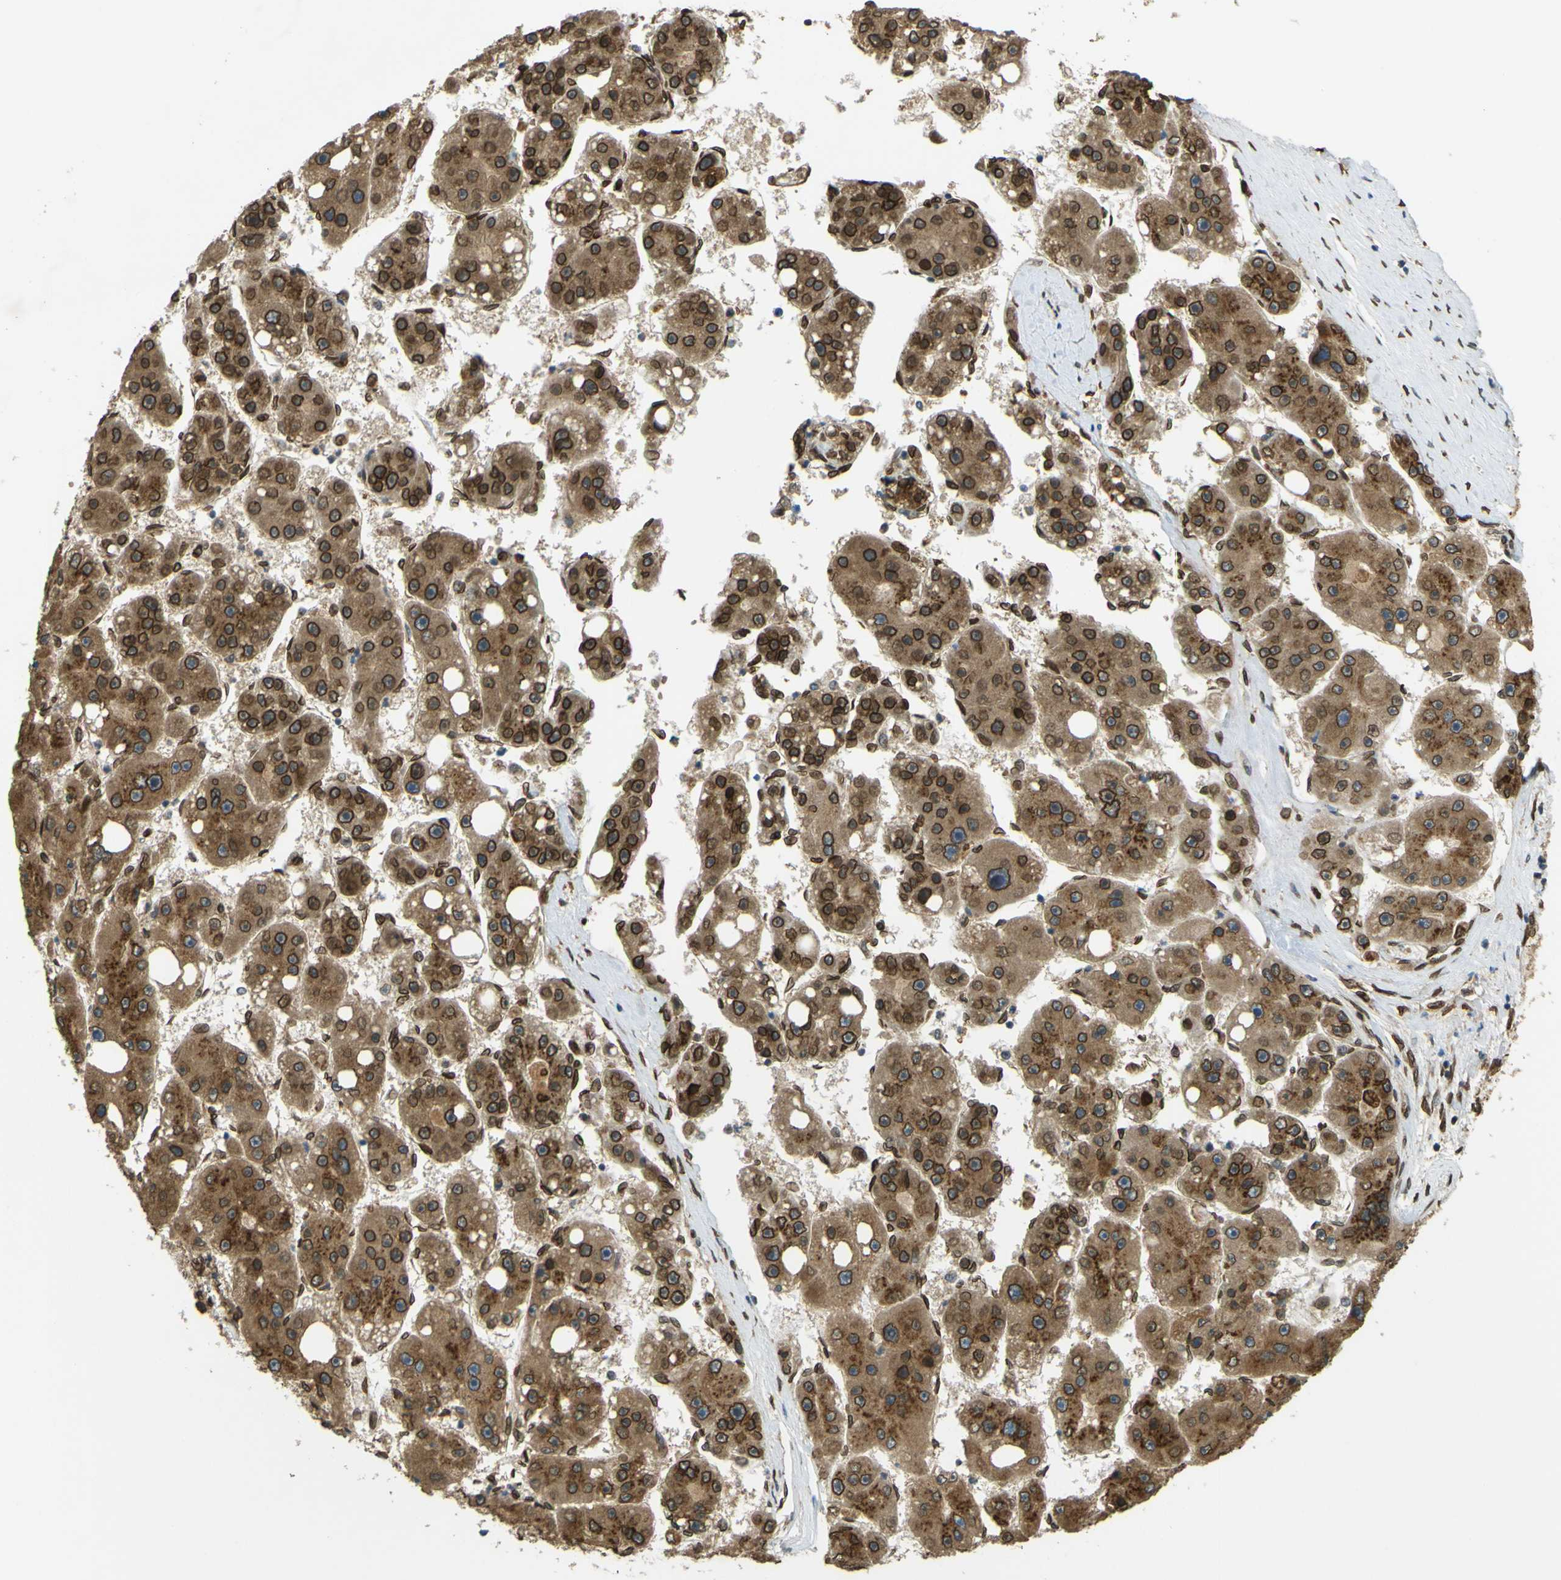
{"staining": {"intensity": "strong", "quantity": ">75%", "location": "cytoplasmic/membranous,nuclear"}, "tissue": "liver cancer", "cell_type": "Tumor cells", "image_type": "cancer", "snomed": [{"axis": "morphology", "description": "Carcinoma, Hepatocellular, NOS"}, {"axis": "topography", "description": "Liver"}], "caption": "Liver cancer was stained to show a protein in brown. There is high levels of strong cytoplasmic/membranous and nuclear staining in approximately >75% of tumor cells.", "gene": "GALNT1", "patient": {"sex": "female", "age": 61}}